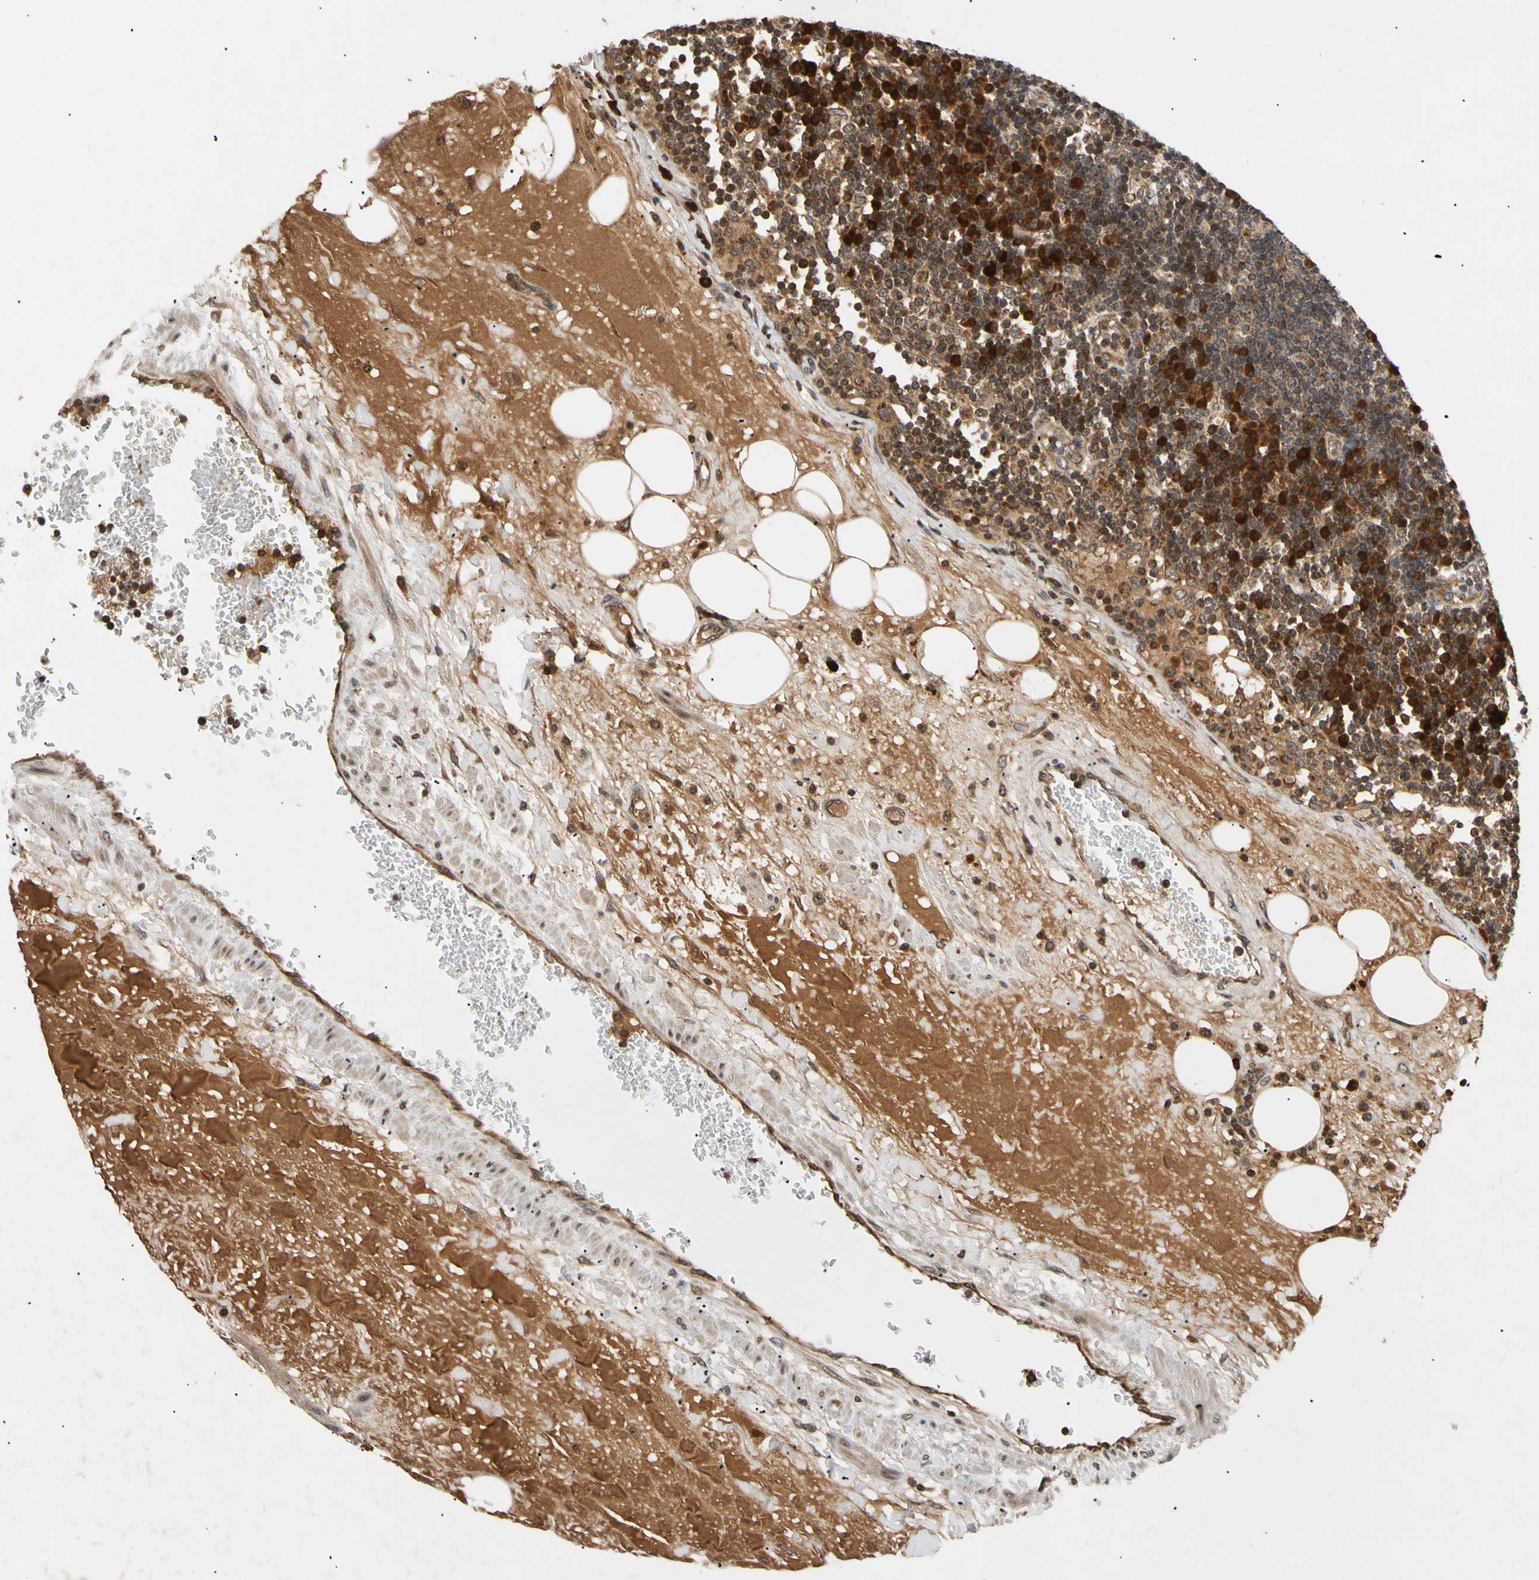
{"staining": {"intensity": "strong", "quantity": ">75%", "location": "cytoplasmic/membranous"}, "tissue": "lymph node", "cell_type": "Germinal center cells", "image_type": "normal", "snomed": [{"axis": "morphology", "description": "Normal tissue, NOS"}, {"axis": "morphology", "description": "Squamous cell carcinoma, metastatic, NOS"}, {"axis": "topography", "description": "Lymph node"}], "caption": "Germinal center cells exhibit strong cytoplasmic/membranous staining in about >75% of cells in unremarkable lymph node. Ihc stains the protein in brown and the nuclei are stained blue.", "gene": "MRPS22", "patient": {"sex": "female", "age": 53}}